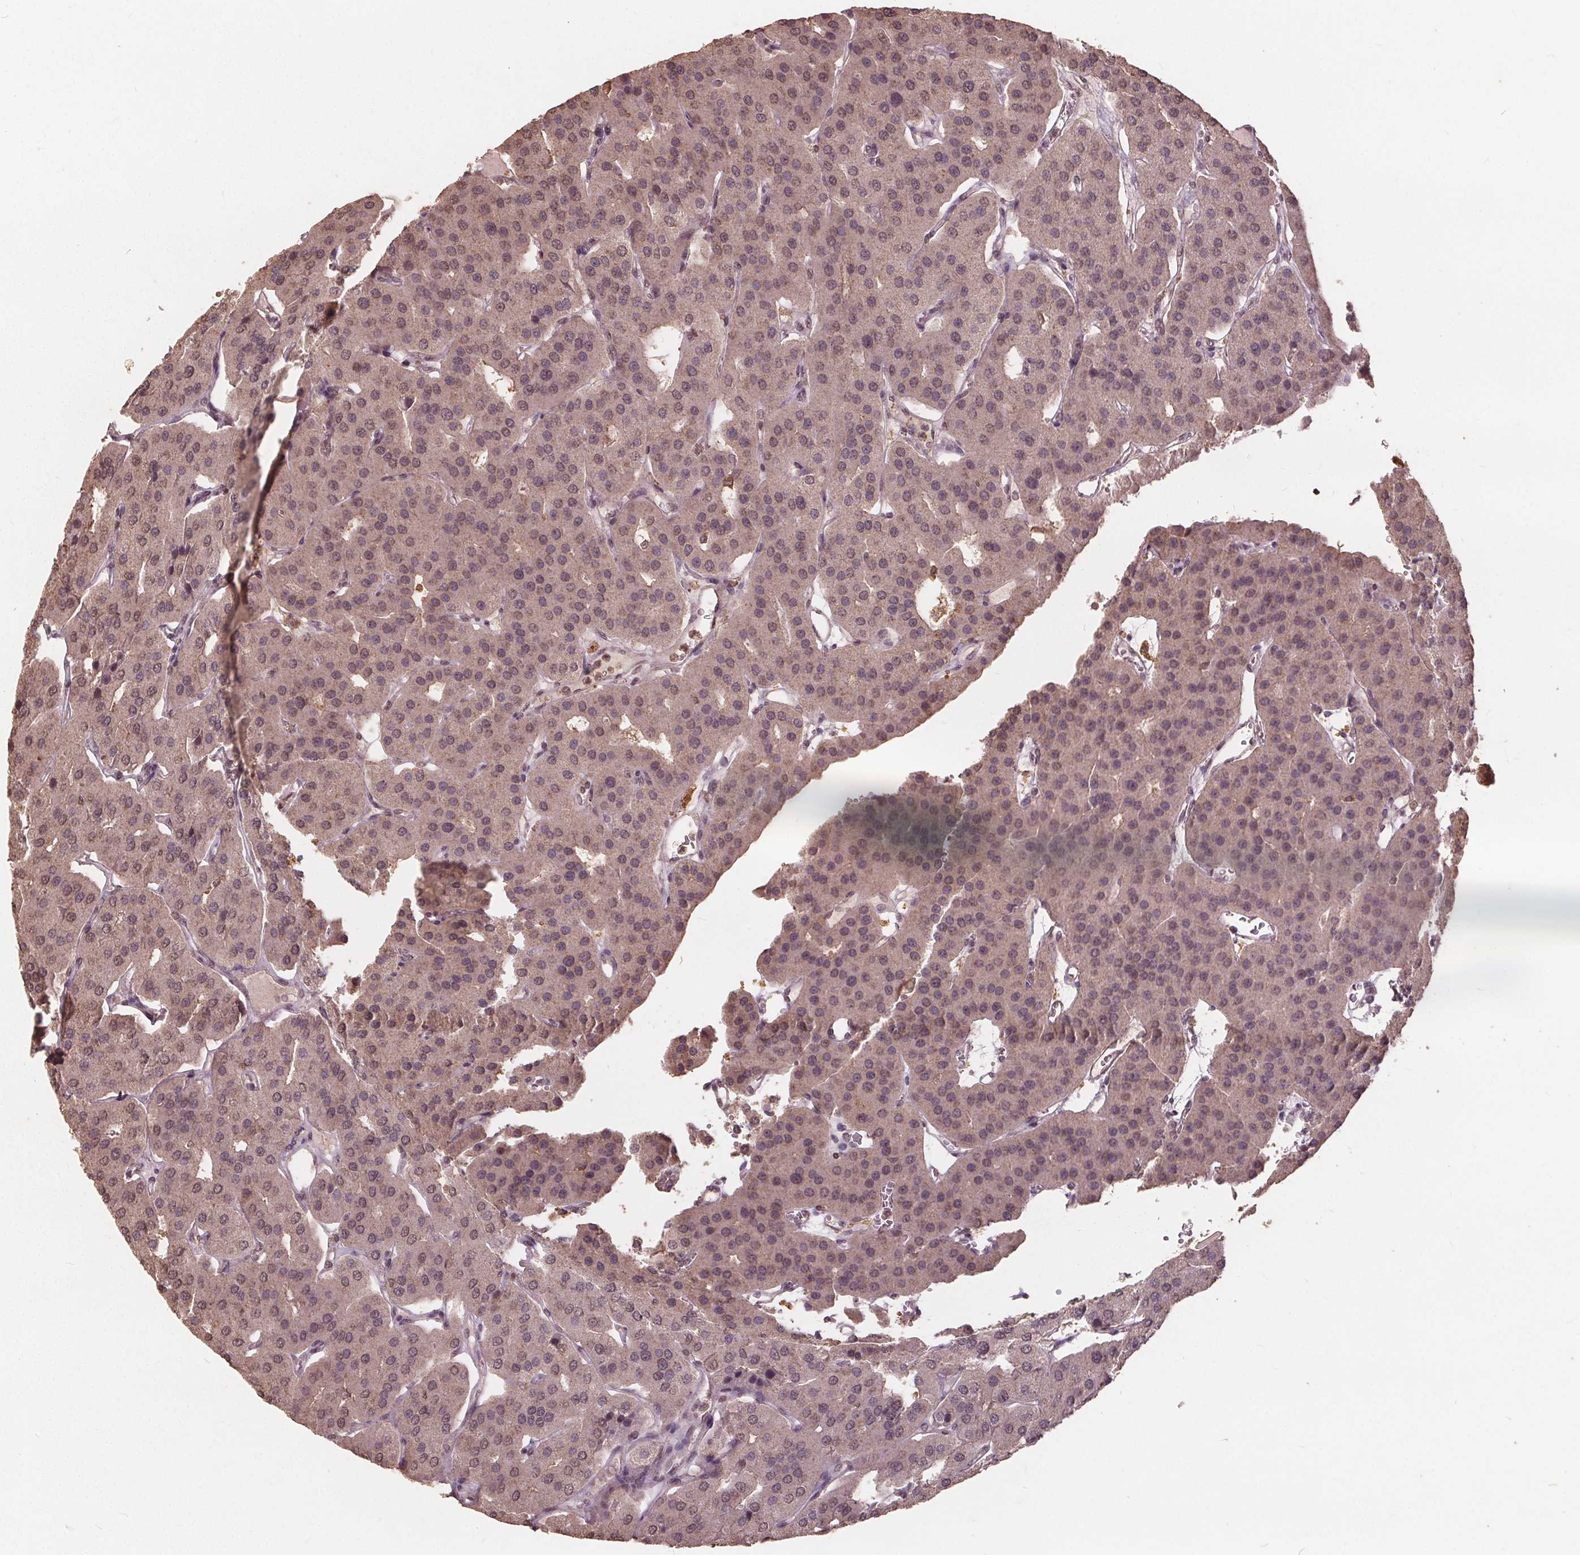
{"staining": {"intensity": "weak", "quantity": "<25%", "location": "nuclear"}, "tissue": "parathyroid gland", "cell_type": "Glandular cells", "image_type": "normal", "snomed": [{"axis": "morphology", "description": "Normal tissue, NOS"}, {"axis": "morphology", "description": "Adenoma, NOS"}, {"axis": "topography", "description": "Parathyroid gland"}], "caption": "There is no significant expression in glandular cells of parathyroid gland.", "gene": "DSG3", "patient": {"sex": "female", "age": 86}}